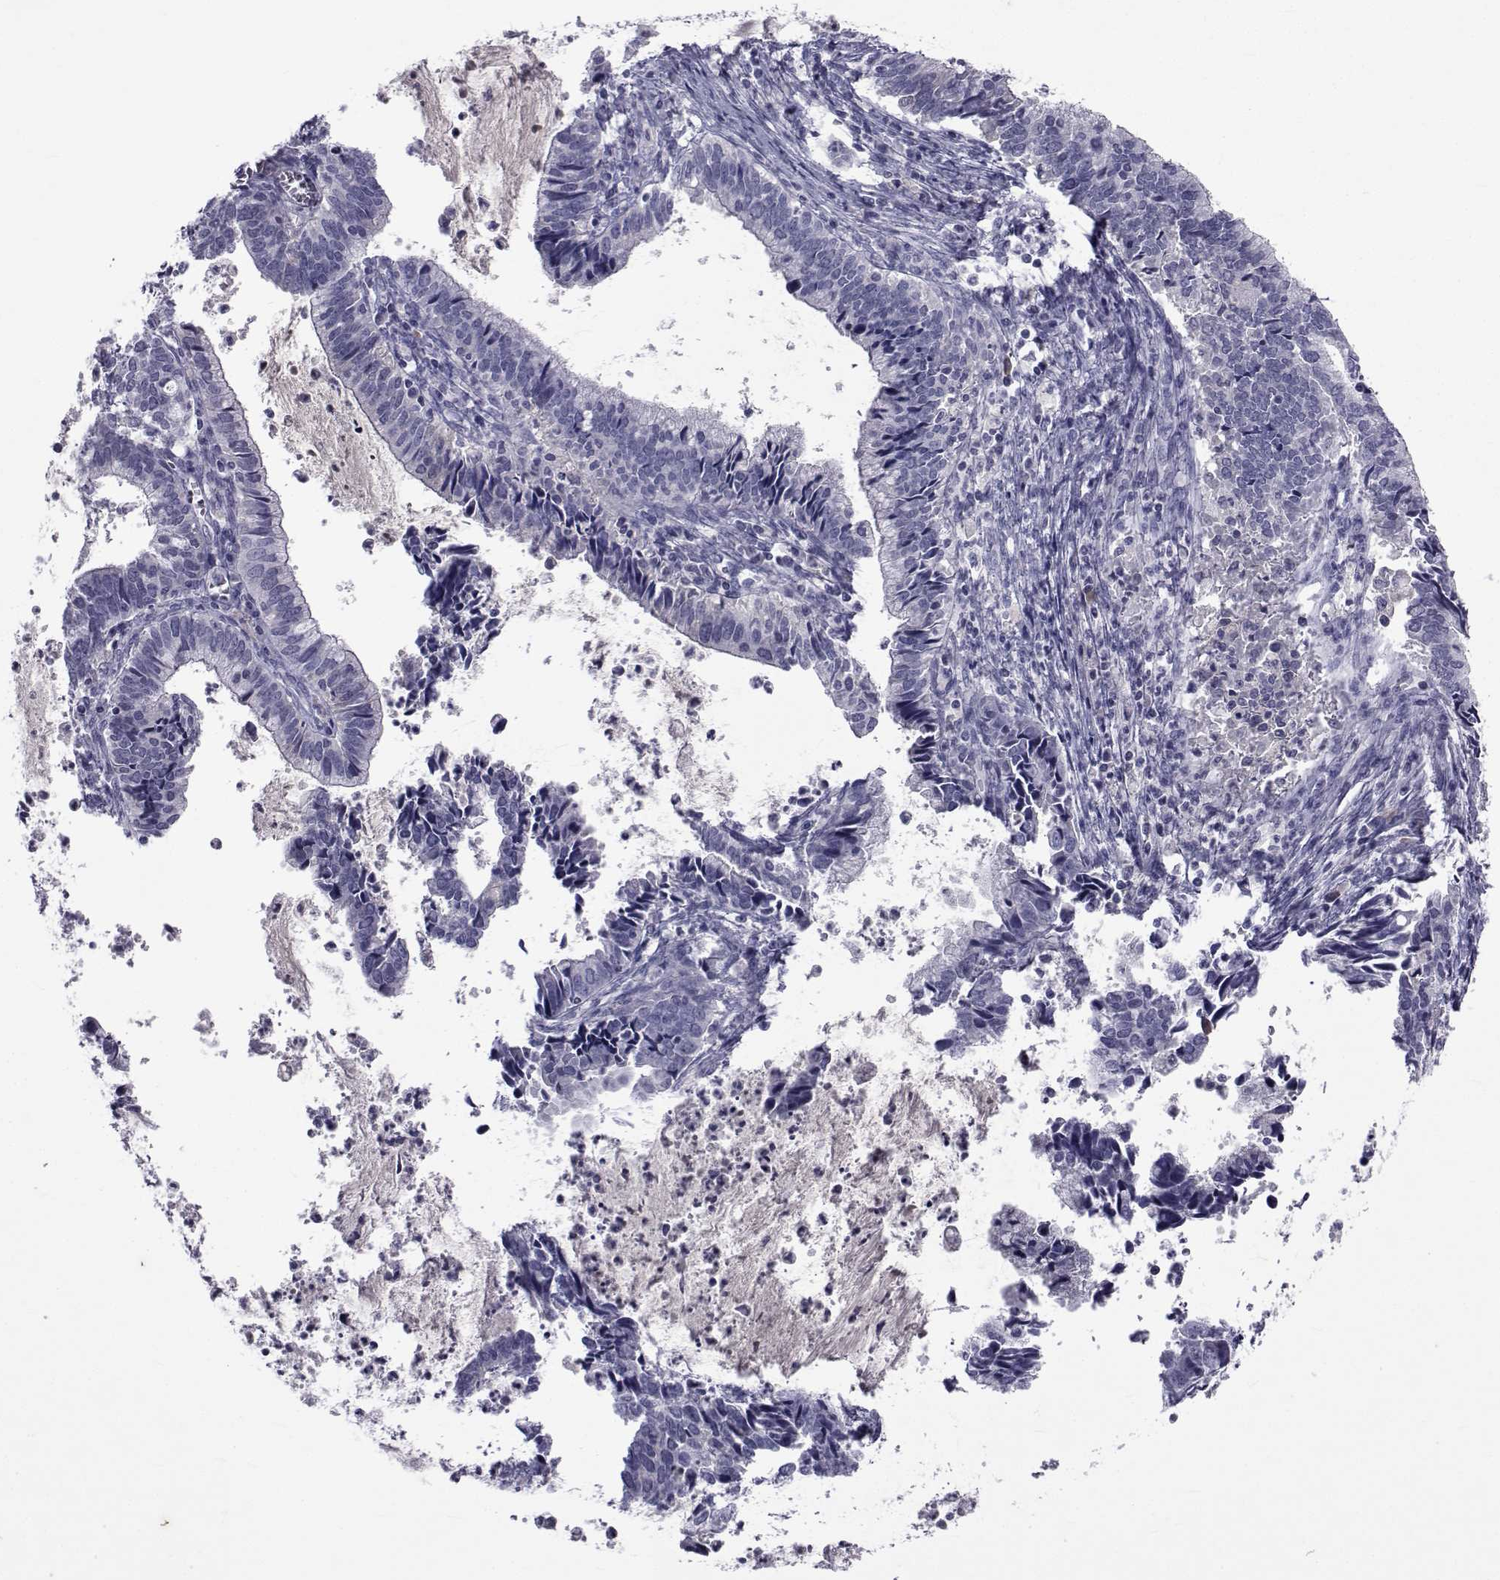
{"staining": {"intensity": "negative", "quantity": "none", "location": "none"}, "tissue": "cervical cancer", "cell_type": "Tumor cells", "image_type": "cancer", "snomed": [{"axis": "morphology", "description": "Adenocarcinoma, NOS"}, {"axis": "topography", "description": "Cervix"}], "caption": "Immunohistochemistry (IHC) photomicrograph of neoplastic tissue: cervical cancer (adenocarcinoma) stained with DAB (3,3'-diaminobenzidine) exhibits no significant protein expression in tumor cells.", "gene": "PAX2", "patient": {"sex": "female", "age": 42}}